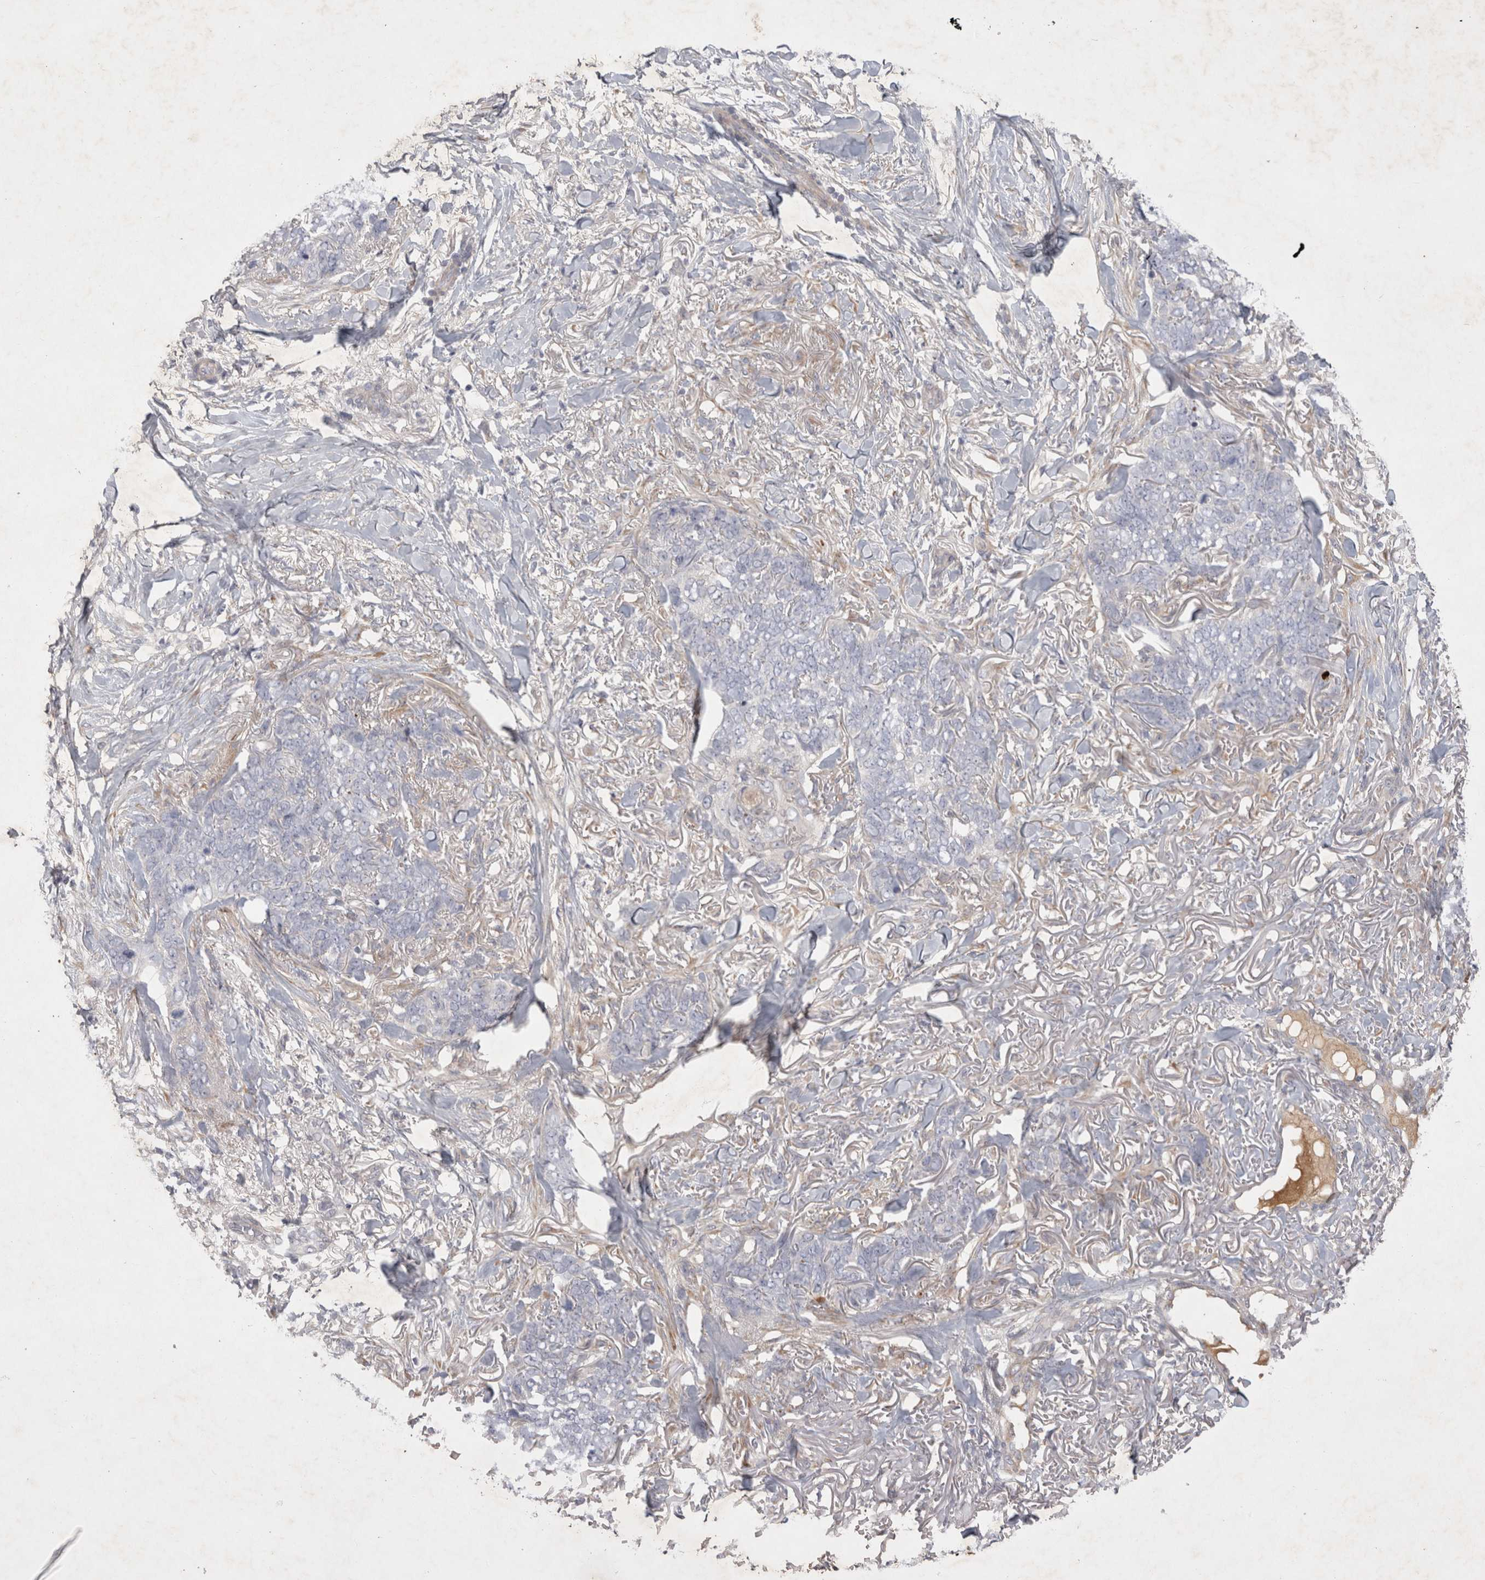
{"staining": {"intensity": "negative", "quantity": "none", "location": "none"}, "tissue": "skin cancer", "cell_type": "Tumor cells", "image_type": "cancer", "snomed": [{"axis": "morphology", "description": "Normal tissue, NOS"}, {"axis": "morphology", "description": "Basal cell carcinoma"}, {"axis": "topography", "description": "Skin"}], "caption": "Tumor cells are negative for brown protein staining in skin basal cell carcinoma.", "gene": "BZW2", "patient": {"sex": "male", "age": 77}}